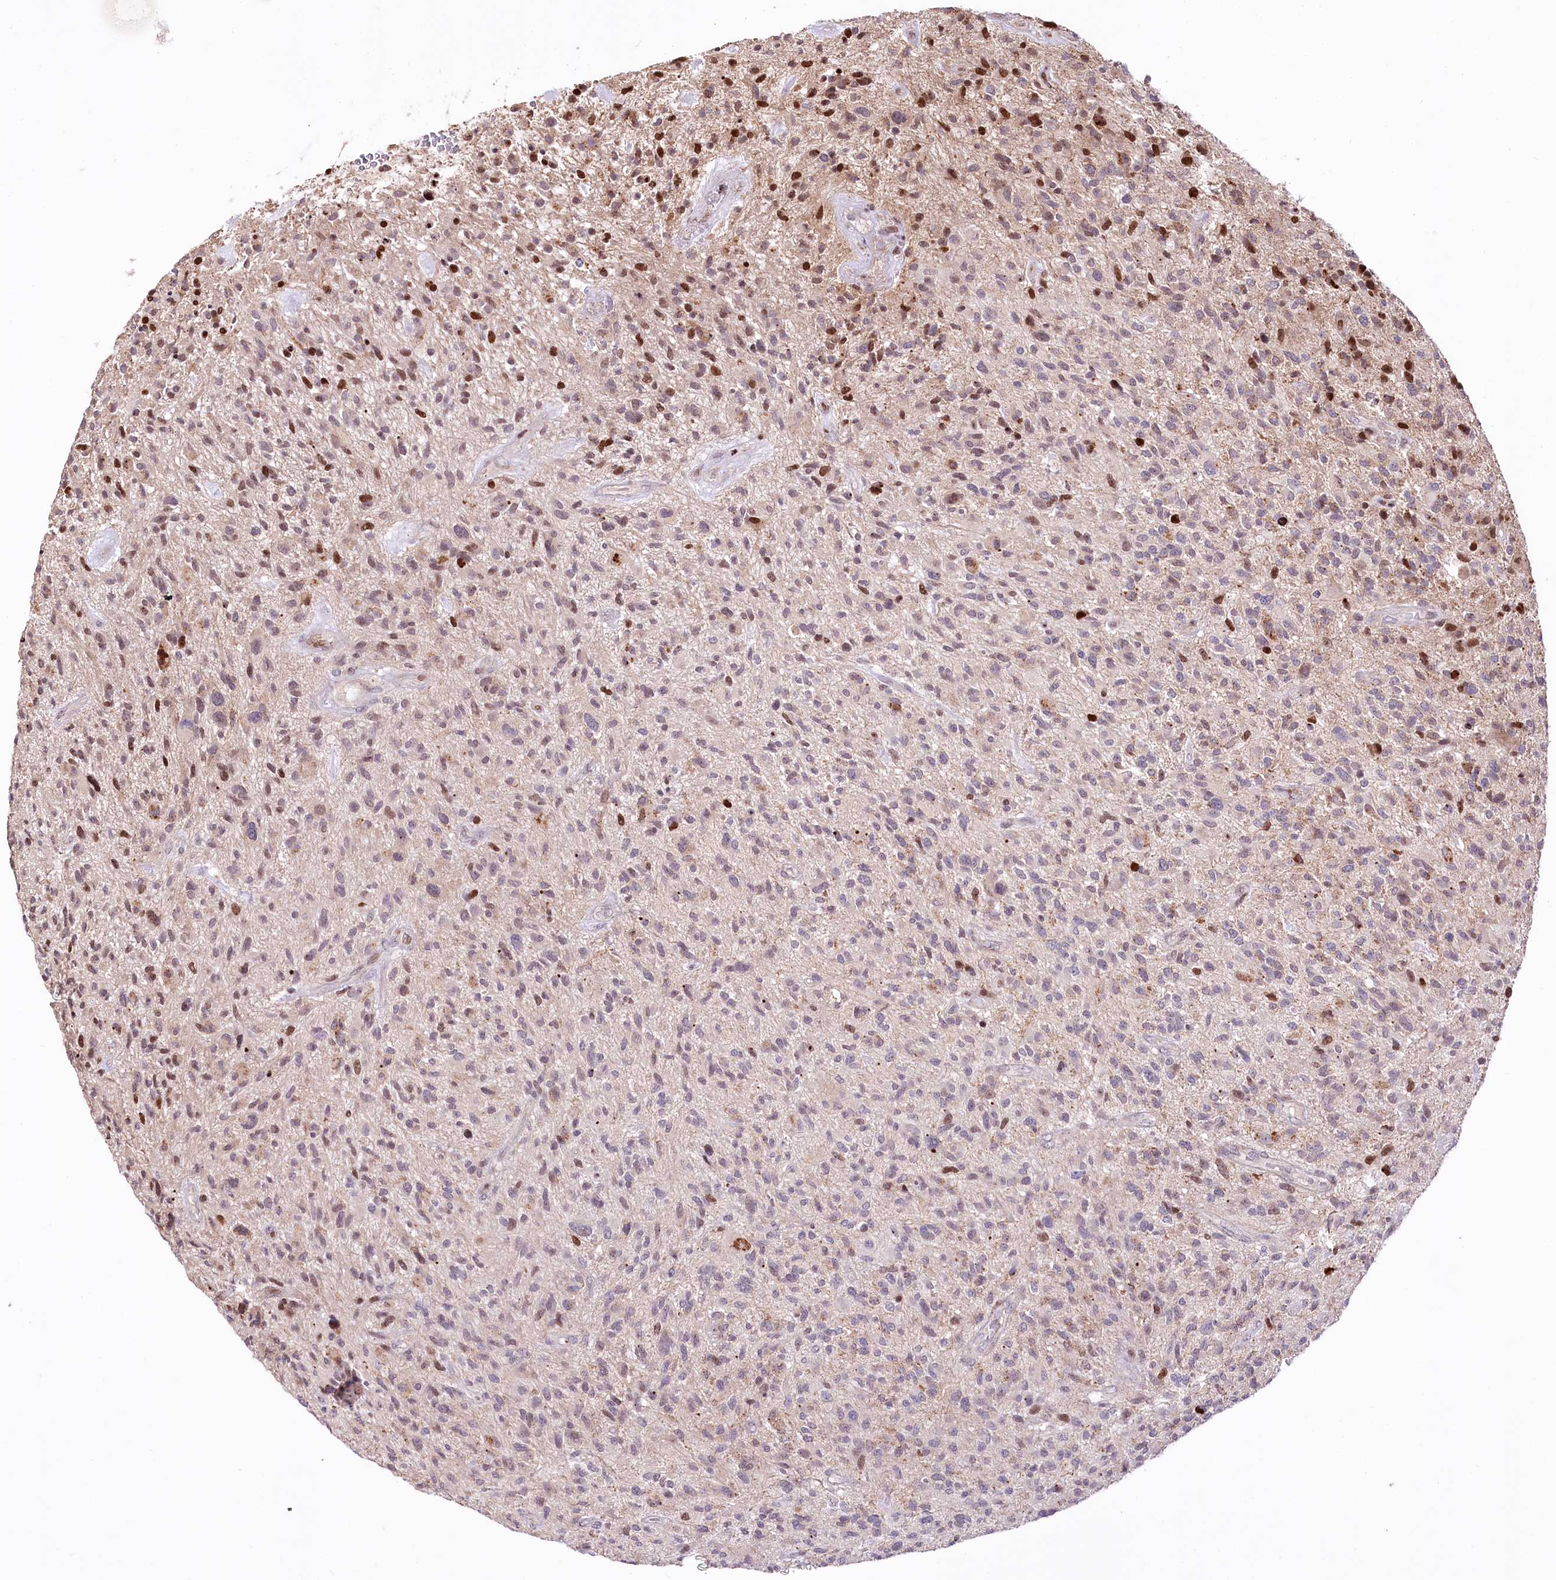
{"staining": {"intensity": "moderate", "quantity": "<25%", "location": "nuclear"}, "tissue": "glioma", "cell_type": "Tumor cells", "image_type": "cancer", "snomed": [{"axis": "morphology", "description": "Glioma, malignant, High grade"}, {"axis": "topography", "description": "Brain"}], "caption": "Moderate nuclear protein expression is present in approximately <25% of tumor cells in high-grade glioma (malignant).", "gene": "ZFYVE27", "patient": {"sex": "male", "age": 47}}